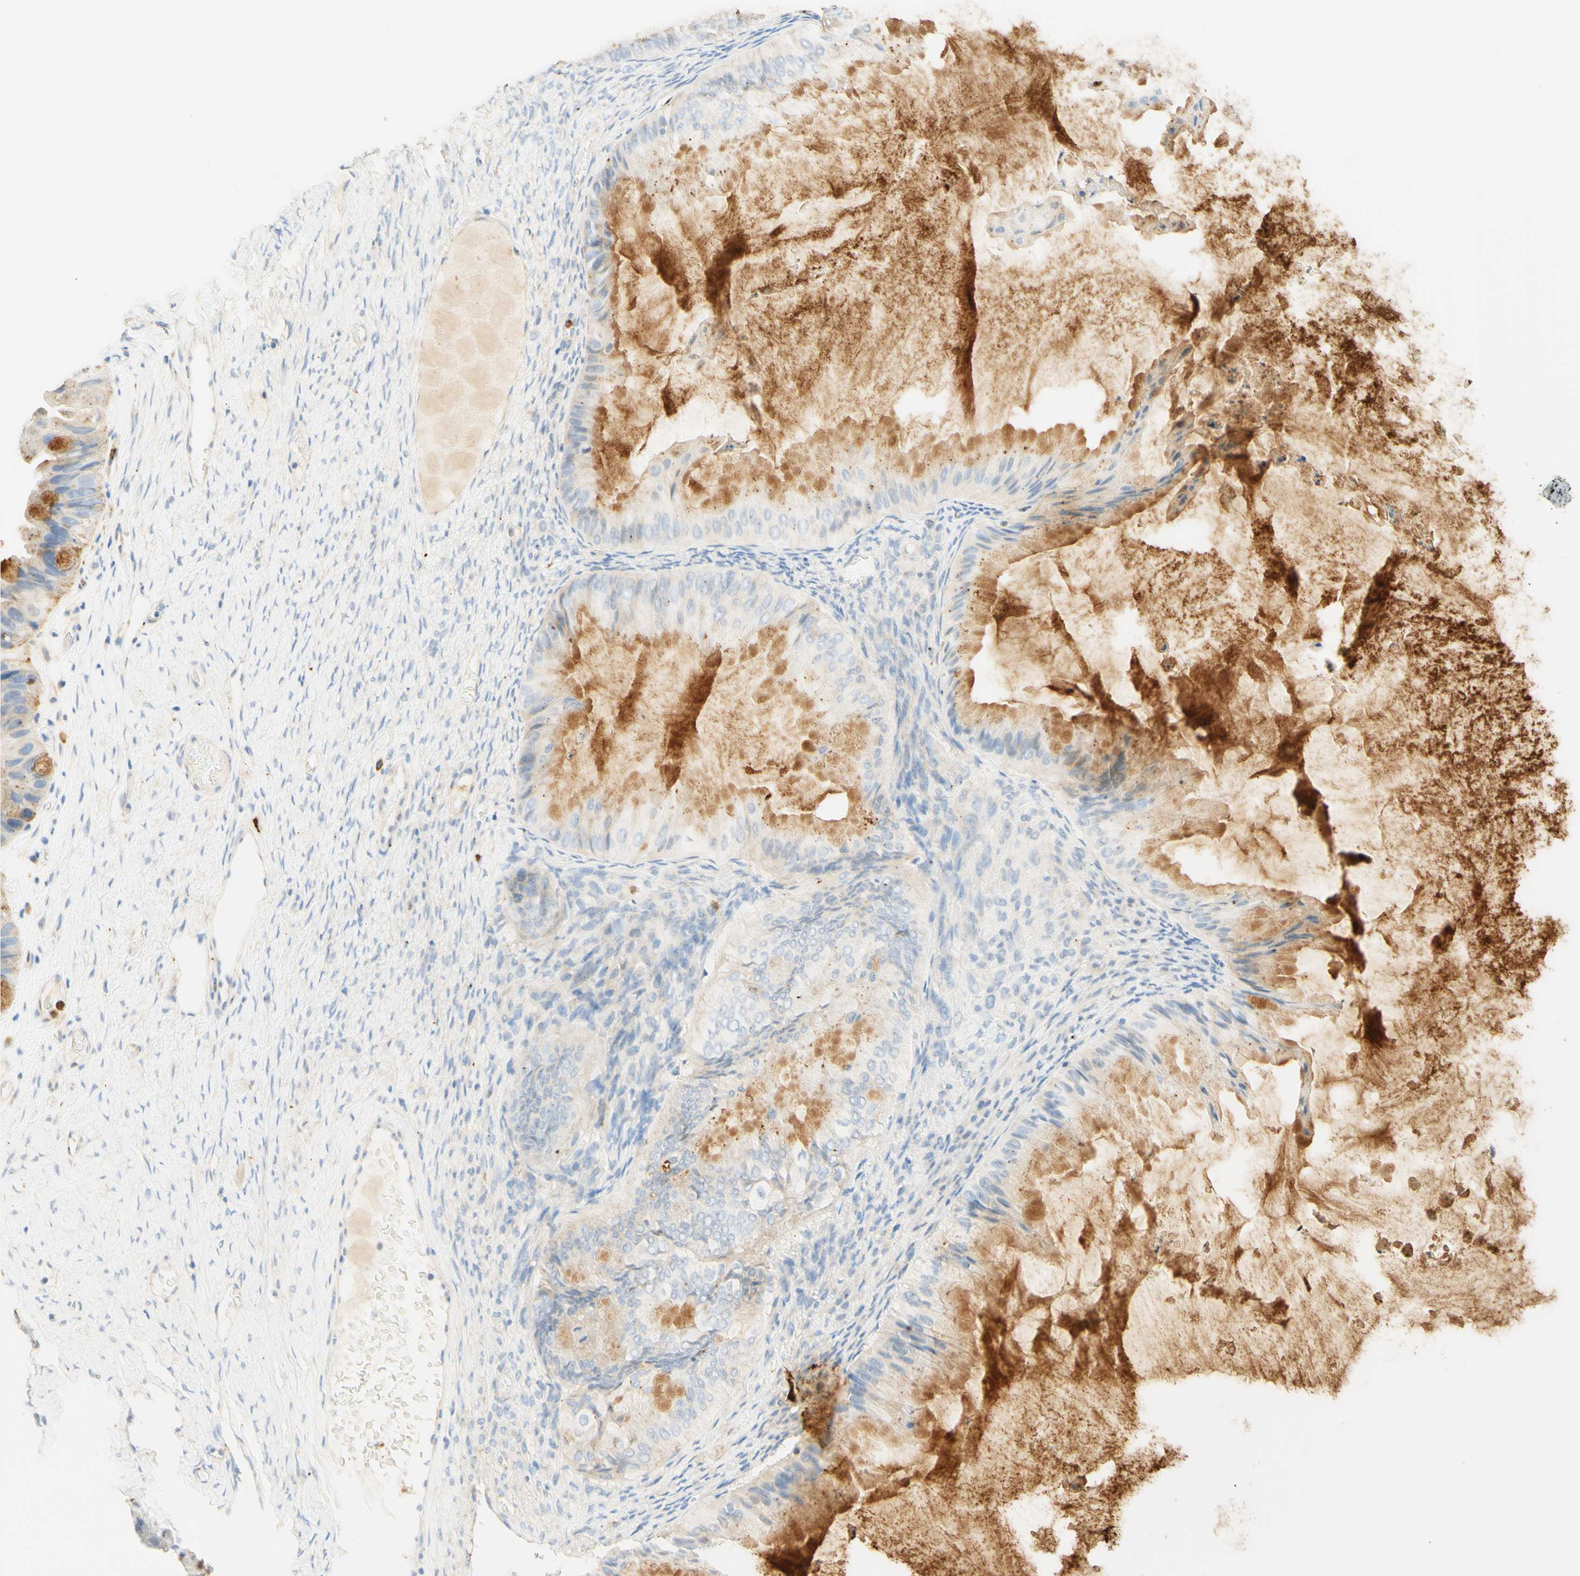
{"staining": {"intensity": "weak", "quantity": "<25%", "location": "cytoplasmic/membranous"}, "tissue": "ovarian cancer", "cell_type": "Tumor cells", "image_type": "cancer", "snomed": [{"axis": "morphology", "description": "Cystadenocarcinoma, mucinous, NOS"}, {"axis": "topography", "description": "Ovary"}], "caption": "Tumor cells show no significant expression in mucinous cystadenocarcinoma (ovarian).", "gene": "CD63", "patient": {"sex": "female", "age": 61}}